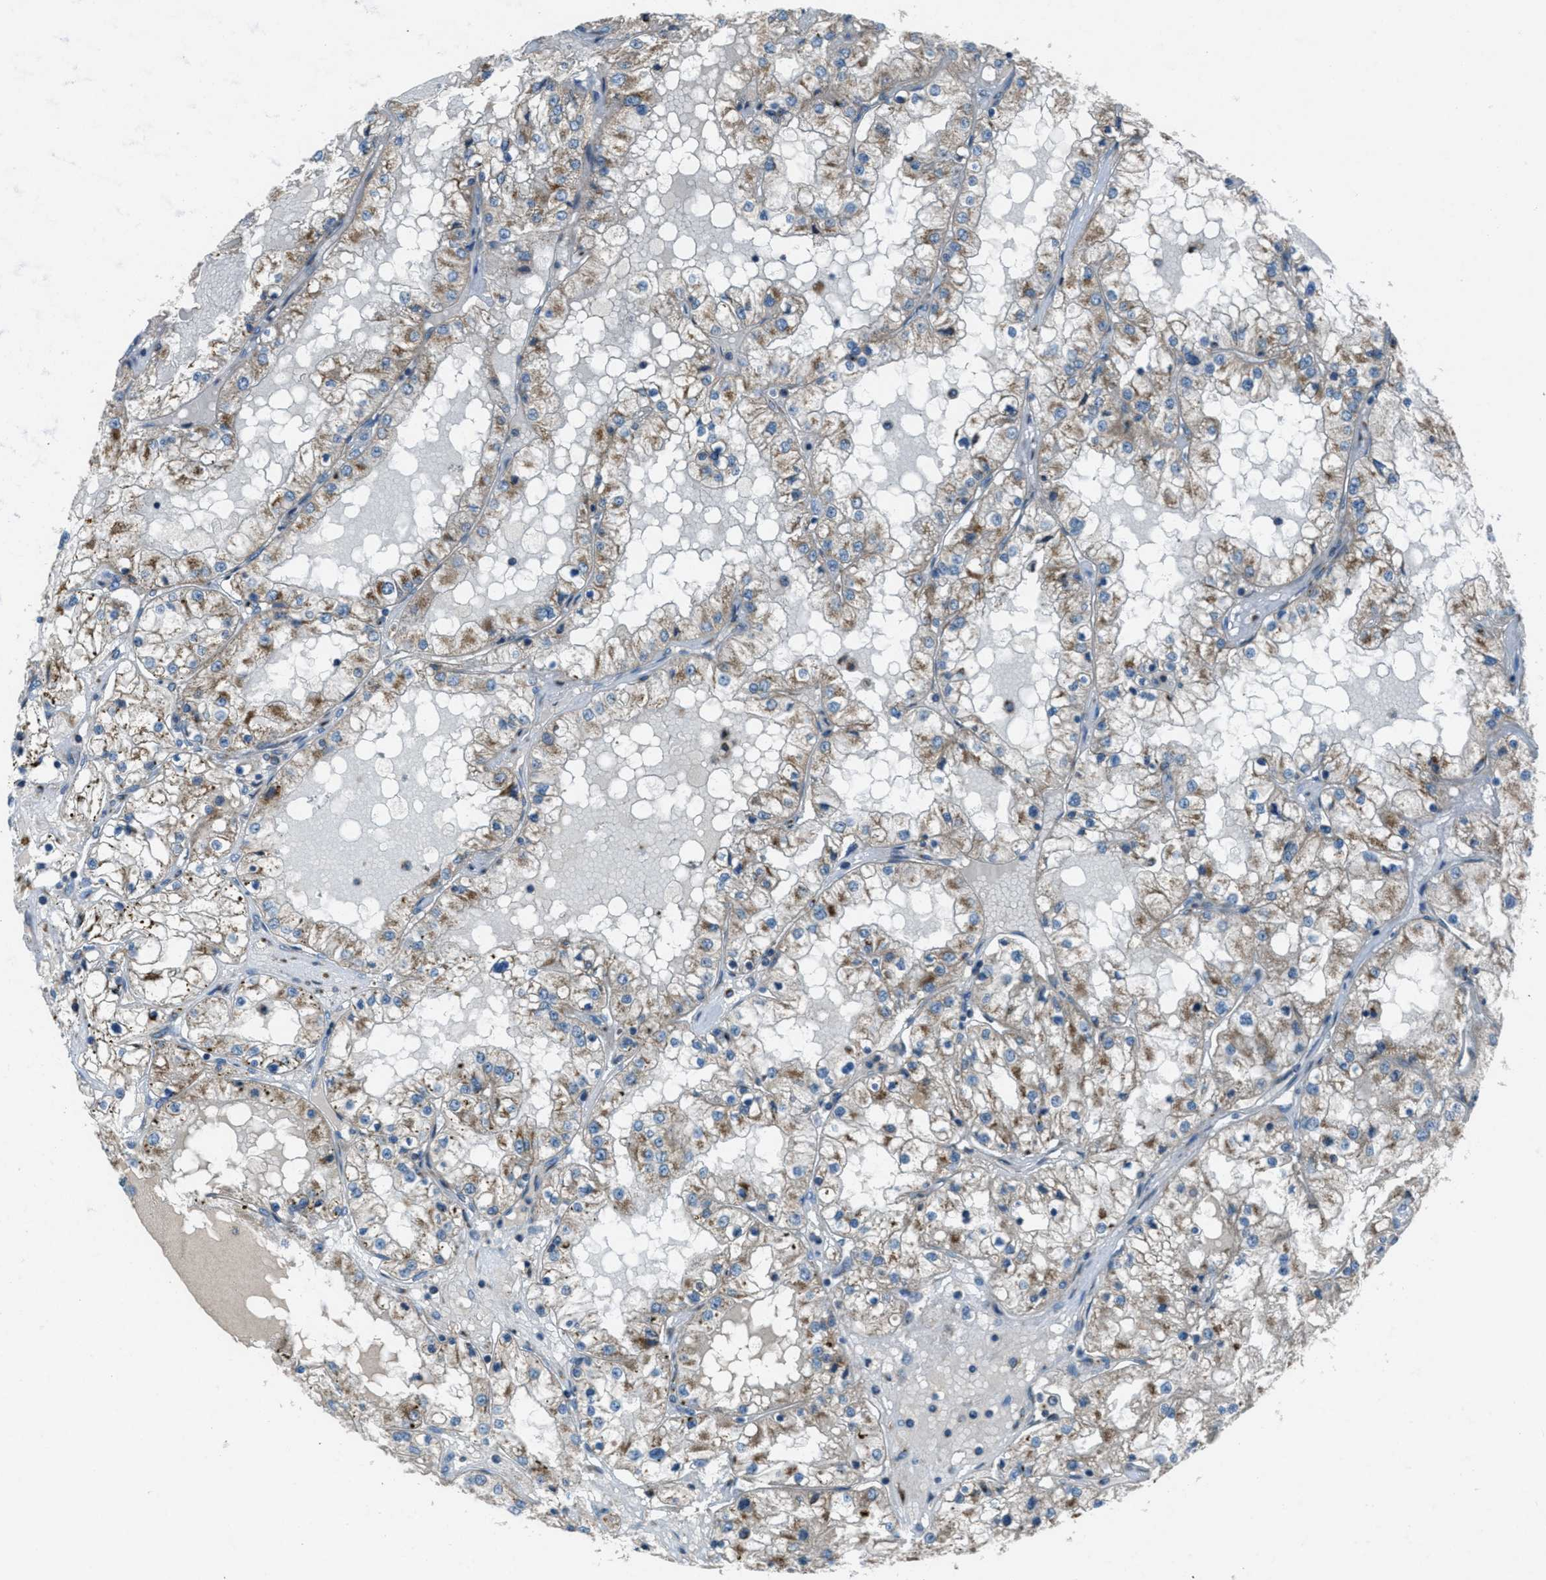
{"staining": {"intensity": "moderate", "quantity": ">75%", "location": "cytoplasmic/membranous"}, "tissue": "renal cancer", "cell_type": "Tumor cells", "image_type": "cancer", "snomed": [{"axis": "morphology", "description": "Adenocarcinoma, NOS"}, {"axis": "topography", "description": "Kidney"}], "caption": "This is an image of immunohistochemistry (IHC) staining of renal adenocarcinoma, which shows moderate staining in the cytoplasmic/membranous of tumor cells.", "gene": "BCKDK", "patient": {"sex": "male", "age": 68}}